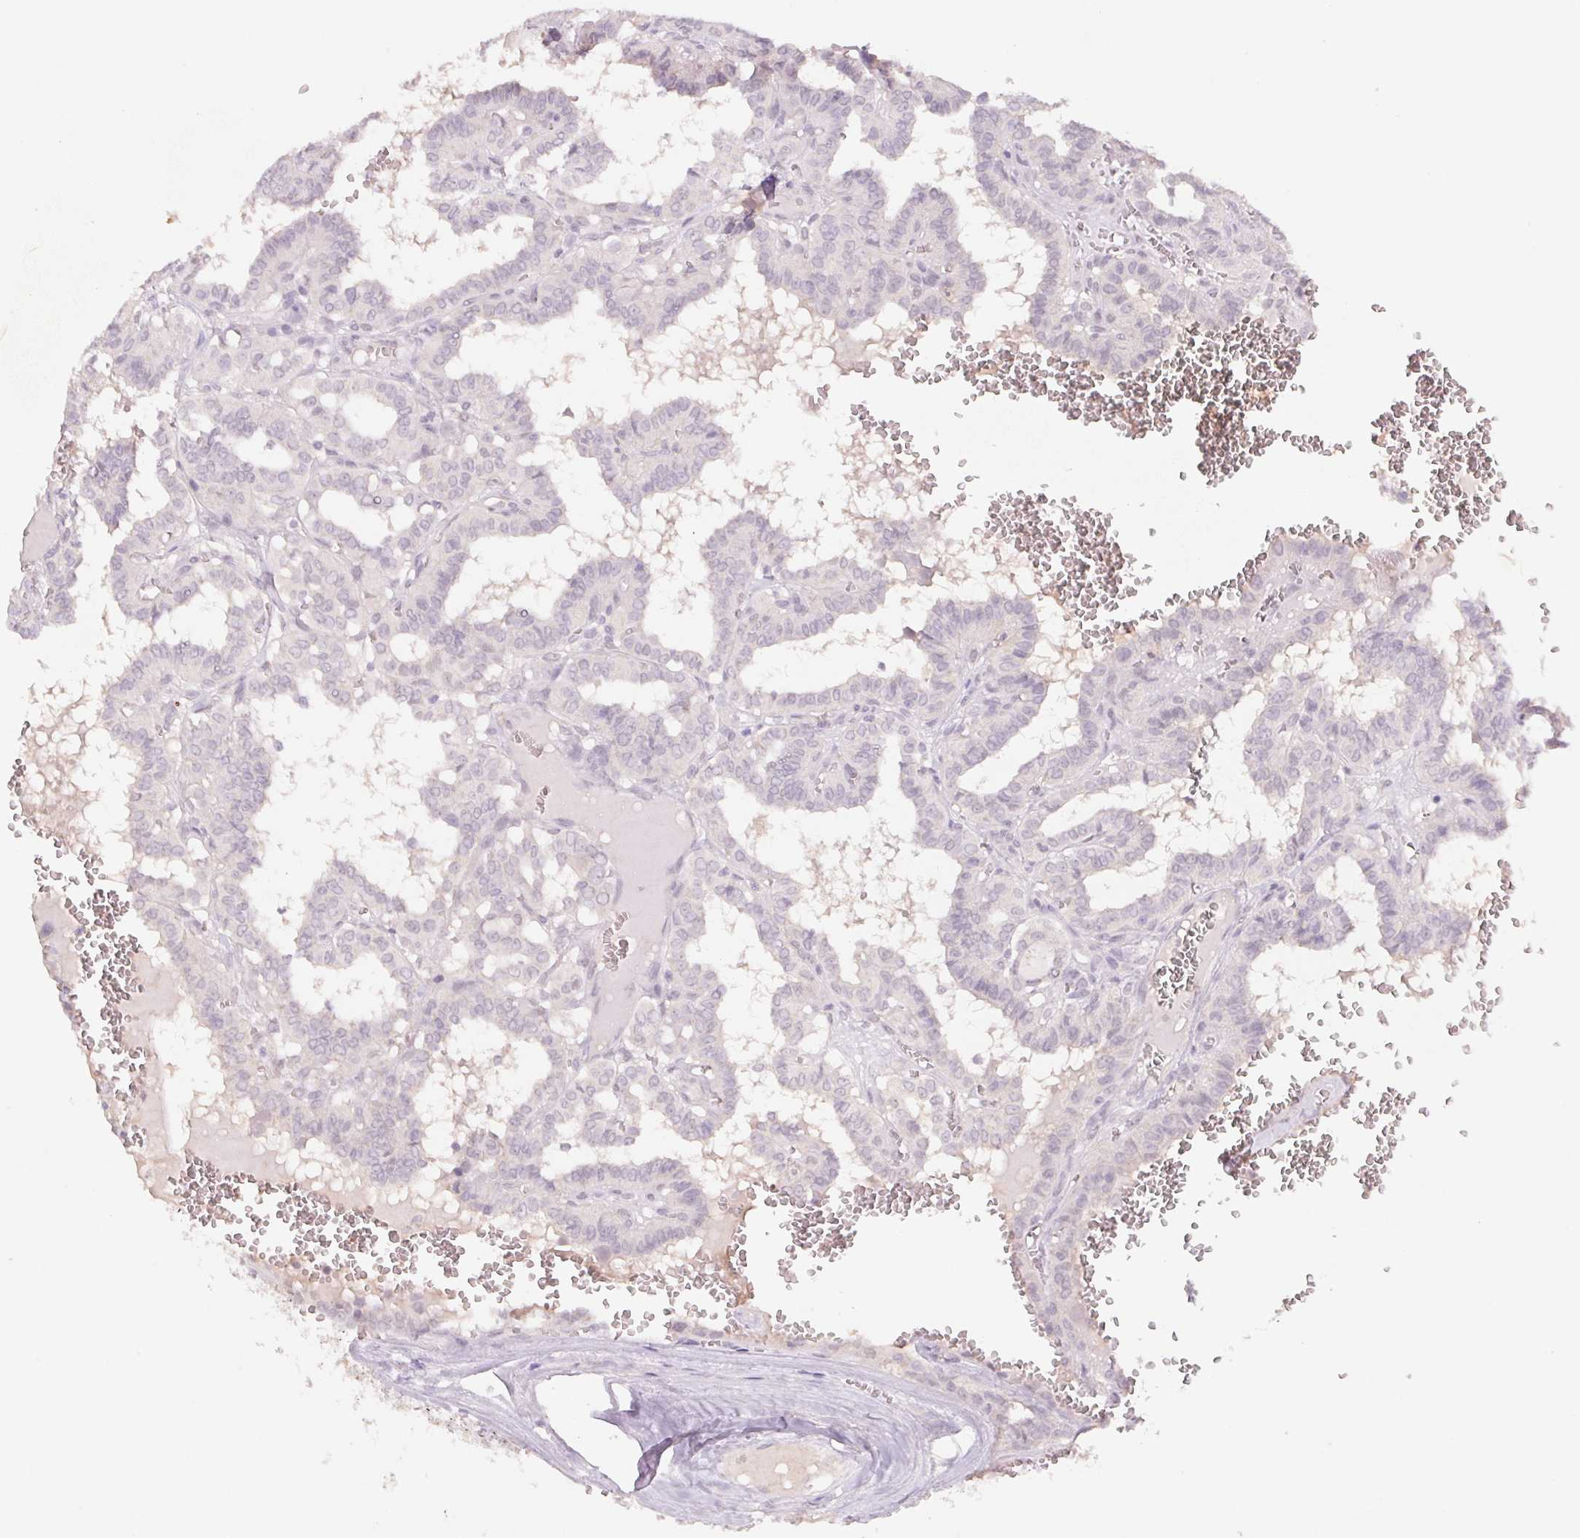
{"staining": {"intensity": "negative", "quantity": "none", "location": "none"}, "tissue": "thyroid cancer", "cell_type": "Tumor cells", "image_type": "cancer", "snomed": [{"axis": "morphology", "description": "Papillary adenocarcinoma, NOS"}, {"axis": "topography", "description": "Thyroid gland"}], "caption": "Photomicrograph shows no protein expression in tumor cells of thyroid cancer (papillary adenocarcinoma) tissue.", "gene": "PNMA8B", "patient": {"sex": "female", "age": 21}}